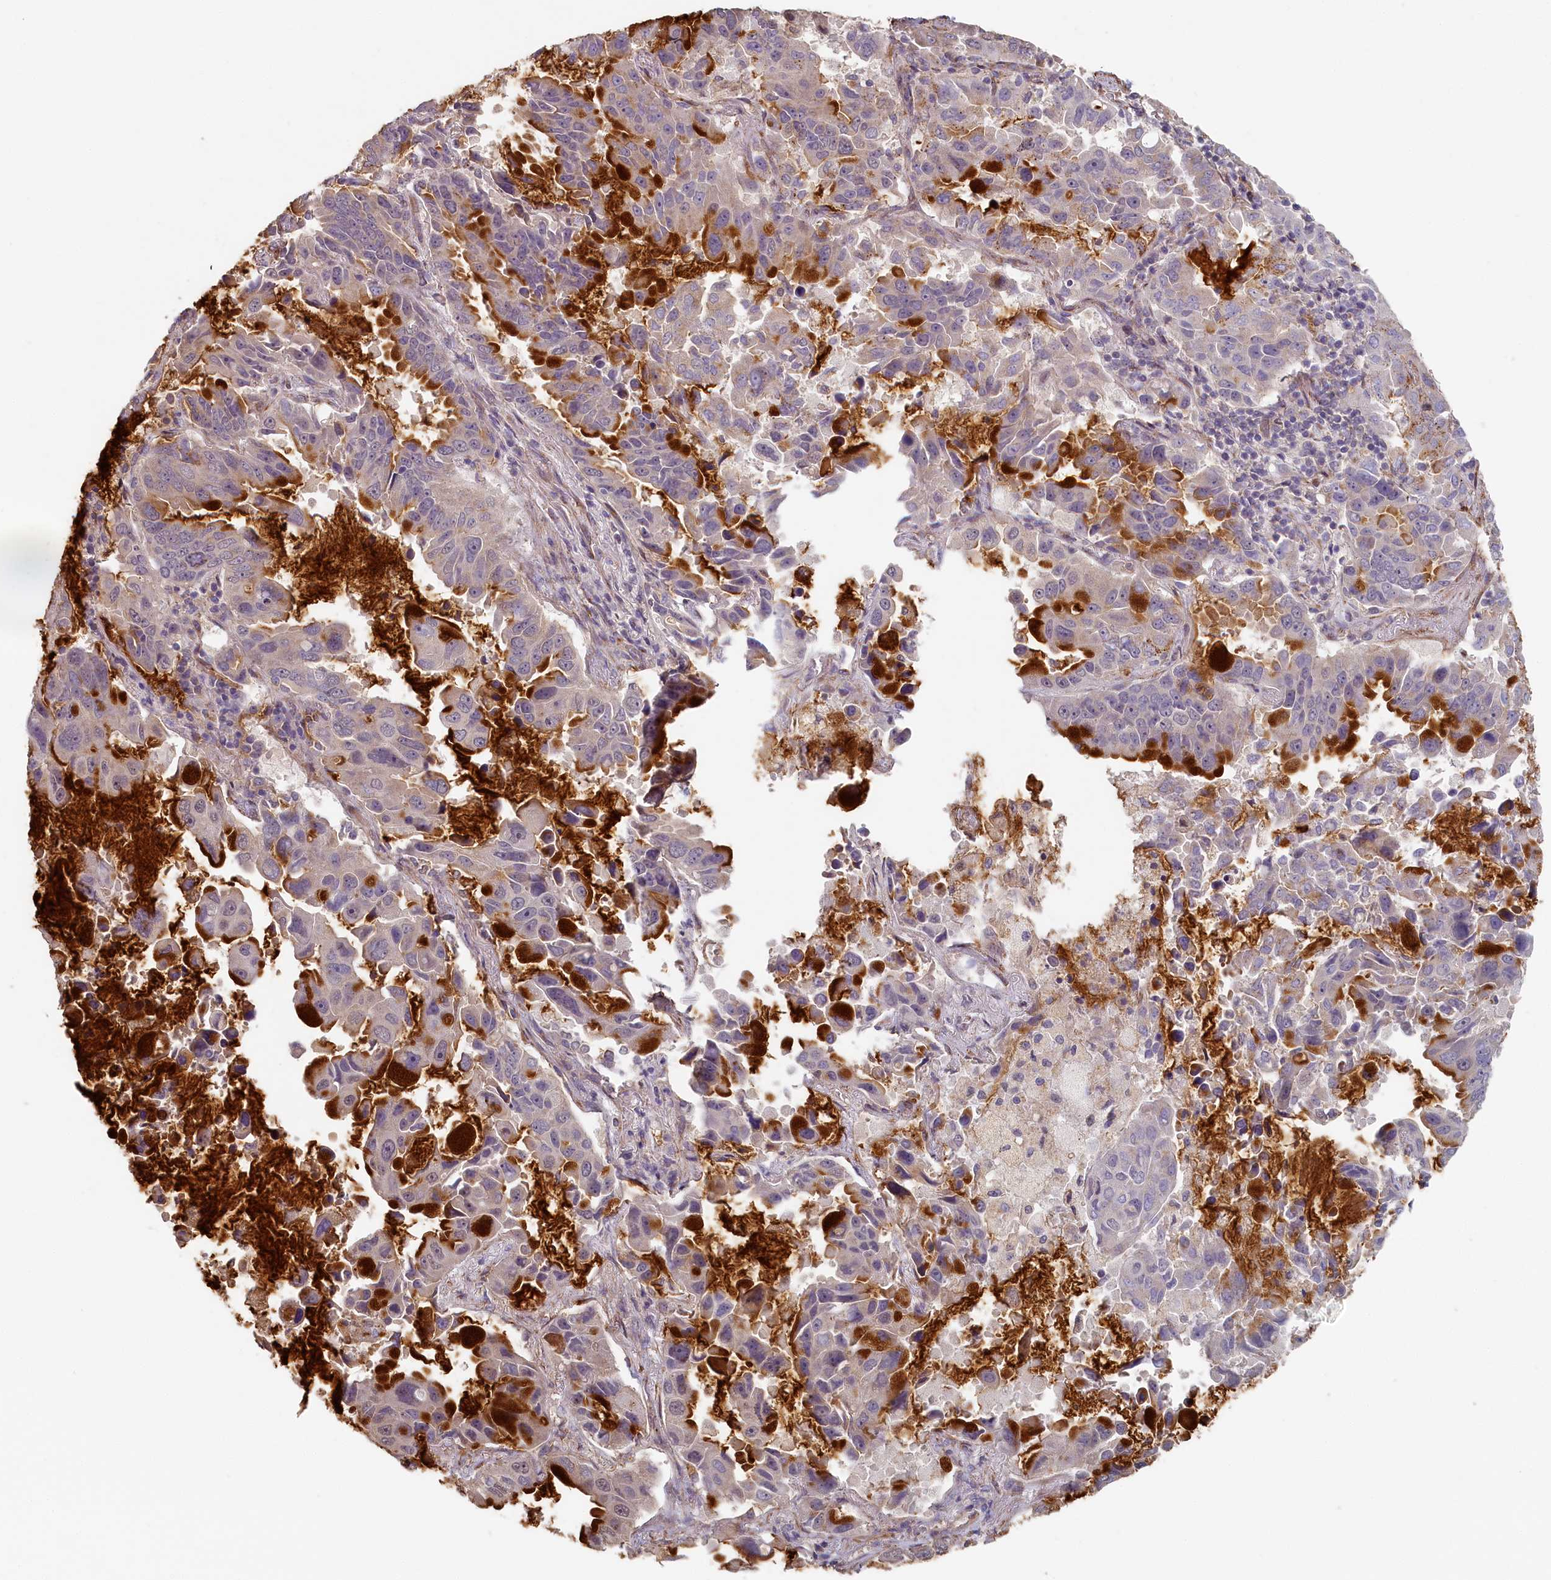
{"staining": {"intensity": "moderate", "quantity": "<25%", "location": "cytoplasmic/membranous"}, "tissue": "lung cancer", "cell_type": "Tumor cells", "image_type": "cancer", "snomed": [{"axis": "morphology", "description": "Adenocarcinoma, NOS"}, {"axis": "topography", "description": "Lung"}], "caption": "A histopathology image of lung adenocarcinoma stained for a protein demonstrates moderate cytoplasmic/membranous brown staining in tumor cells.", "gene": "STX16", "patient": {"sex": "male", "age": 64}}